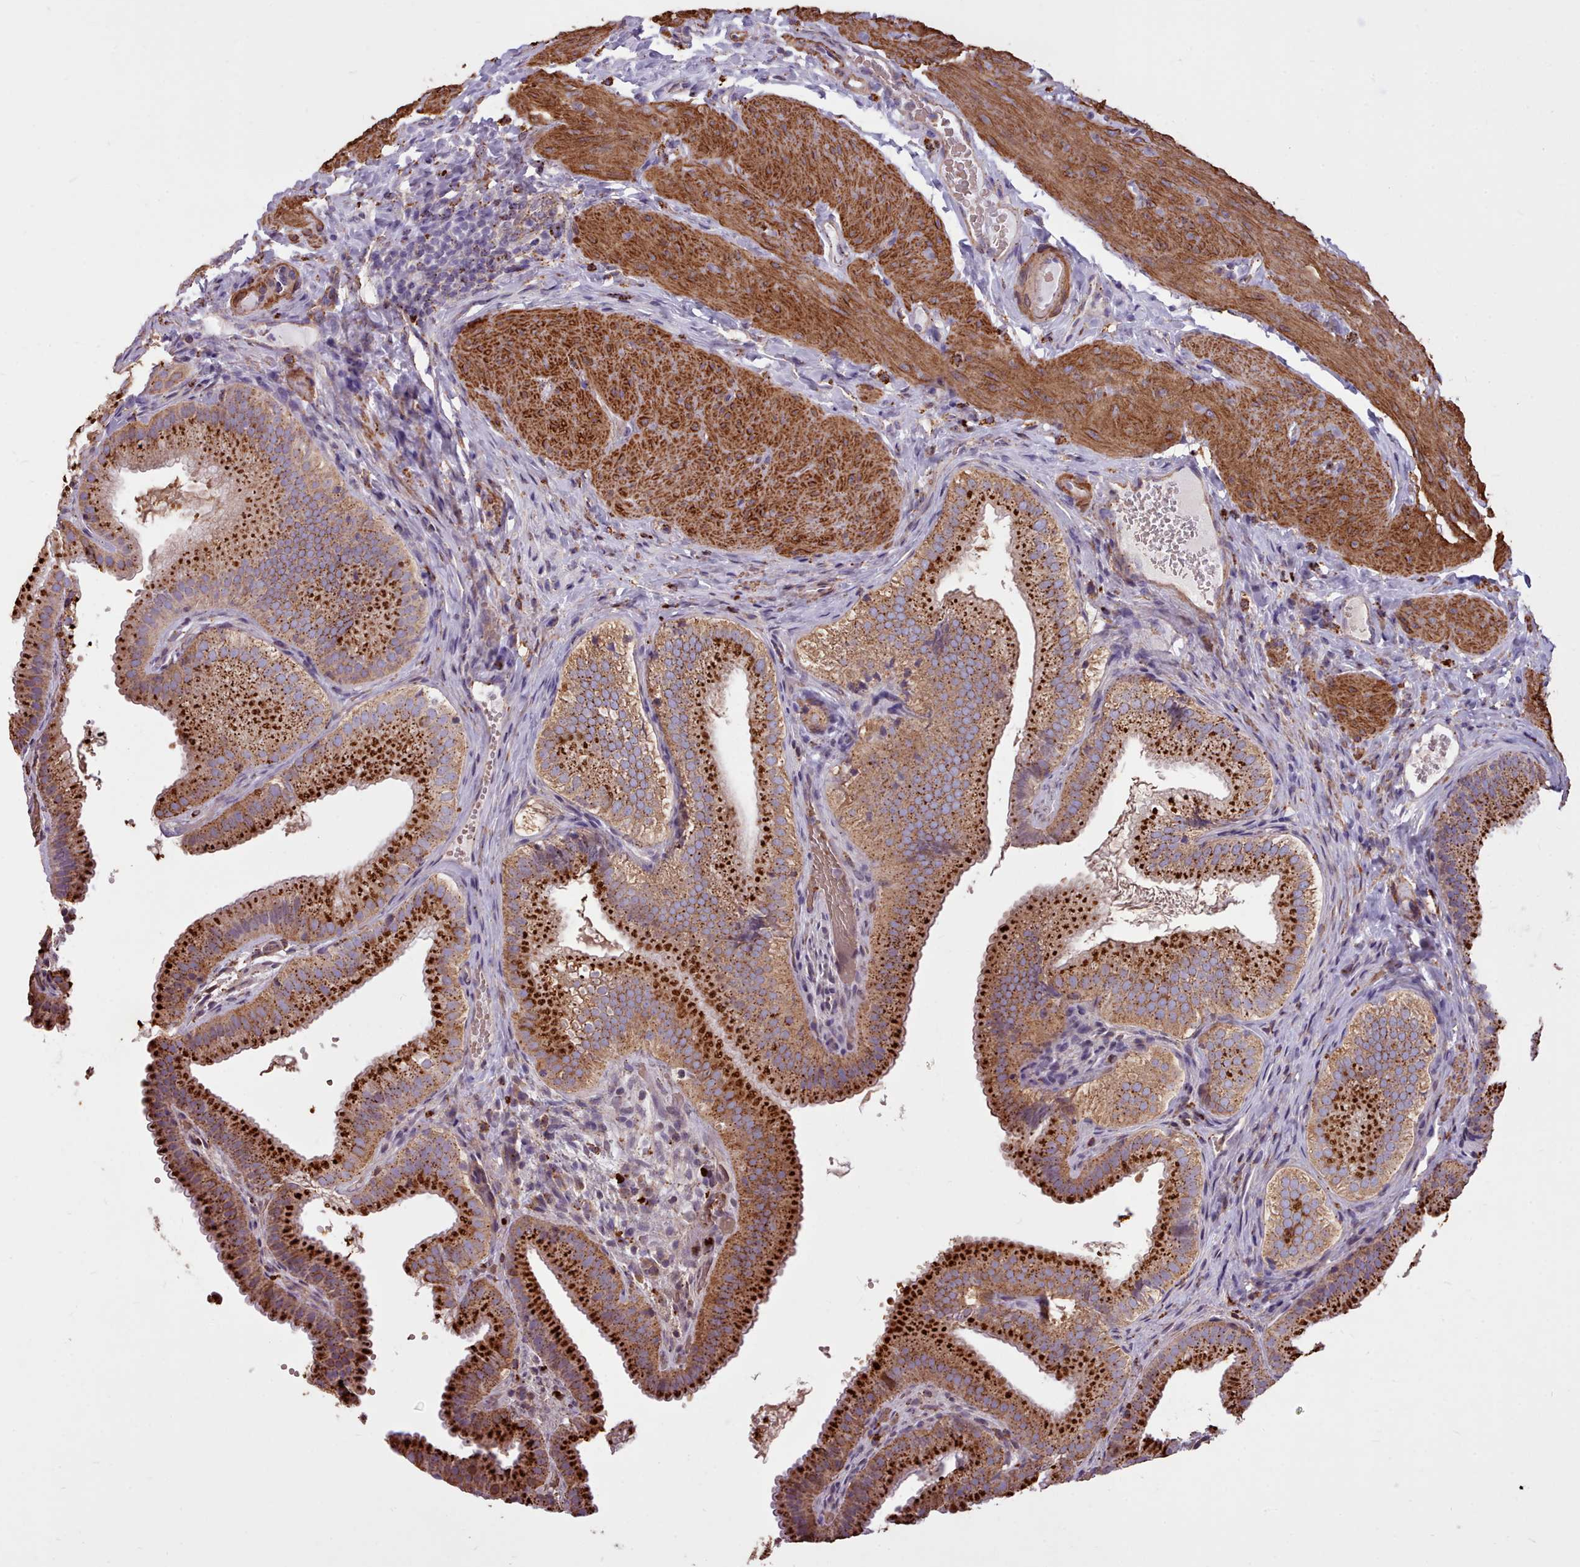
{"staining": {"intensity": "strong", "quantity": ">75%", "location": "cytoplasmic/membranous"}, "tissue": "gallbladder", "cell_type": "Glandular cells", "image_type": "normal", "snomed": [{"axis": "morphology", "description": "Normal tissue, NOS"}, {"axis": "topography", "description": "Gallbladder"}], "caption": "A brown stain shows strong cytoplasmic/membranous staining of a protein in glandular cells of normal gallbladder.", "gene": "PACSIN3", "patient": {"sex": "female", "age": 30}}